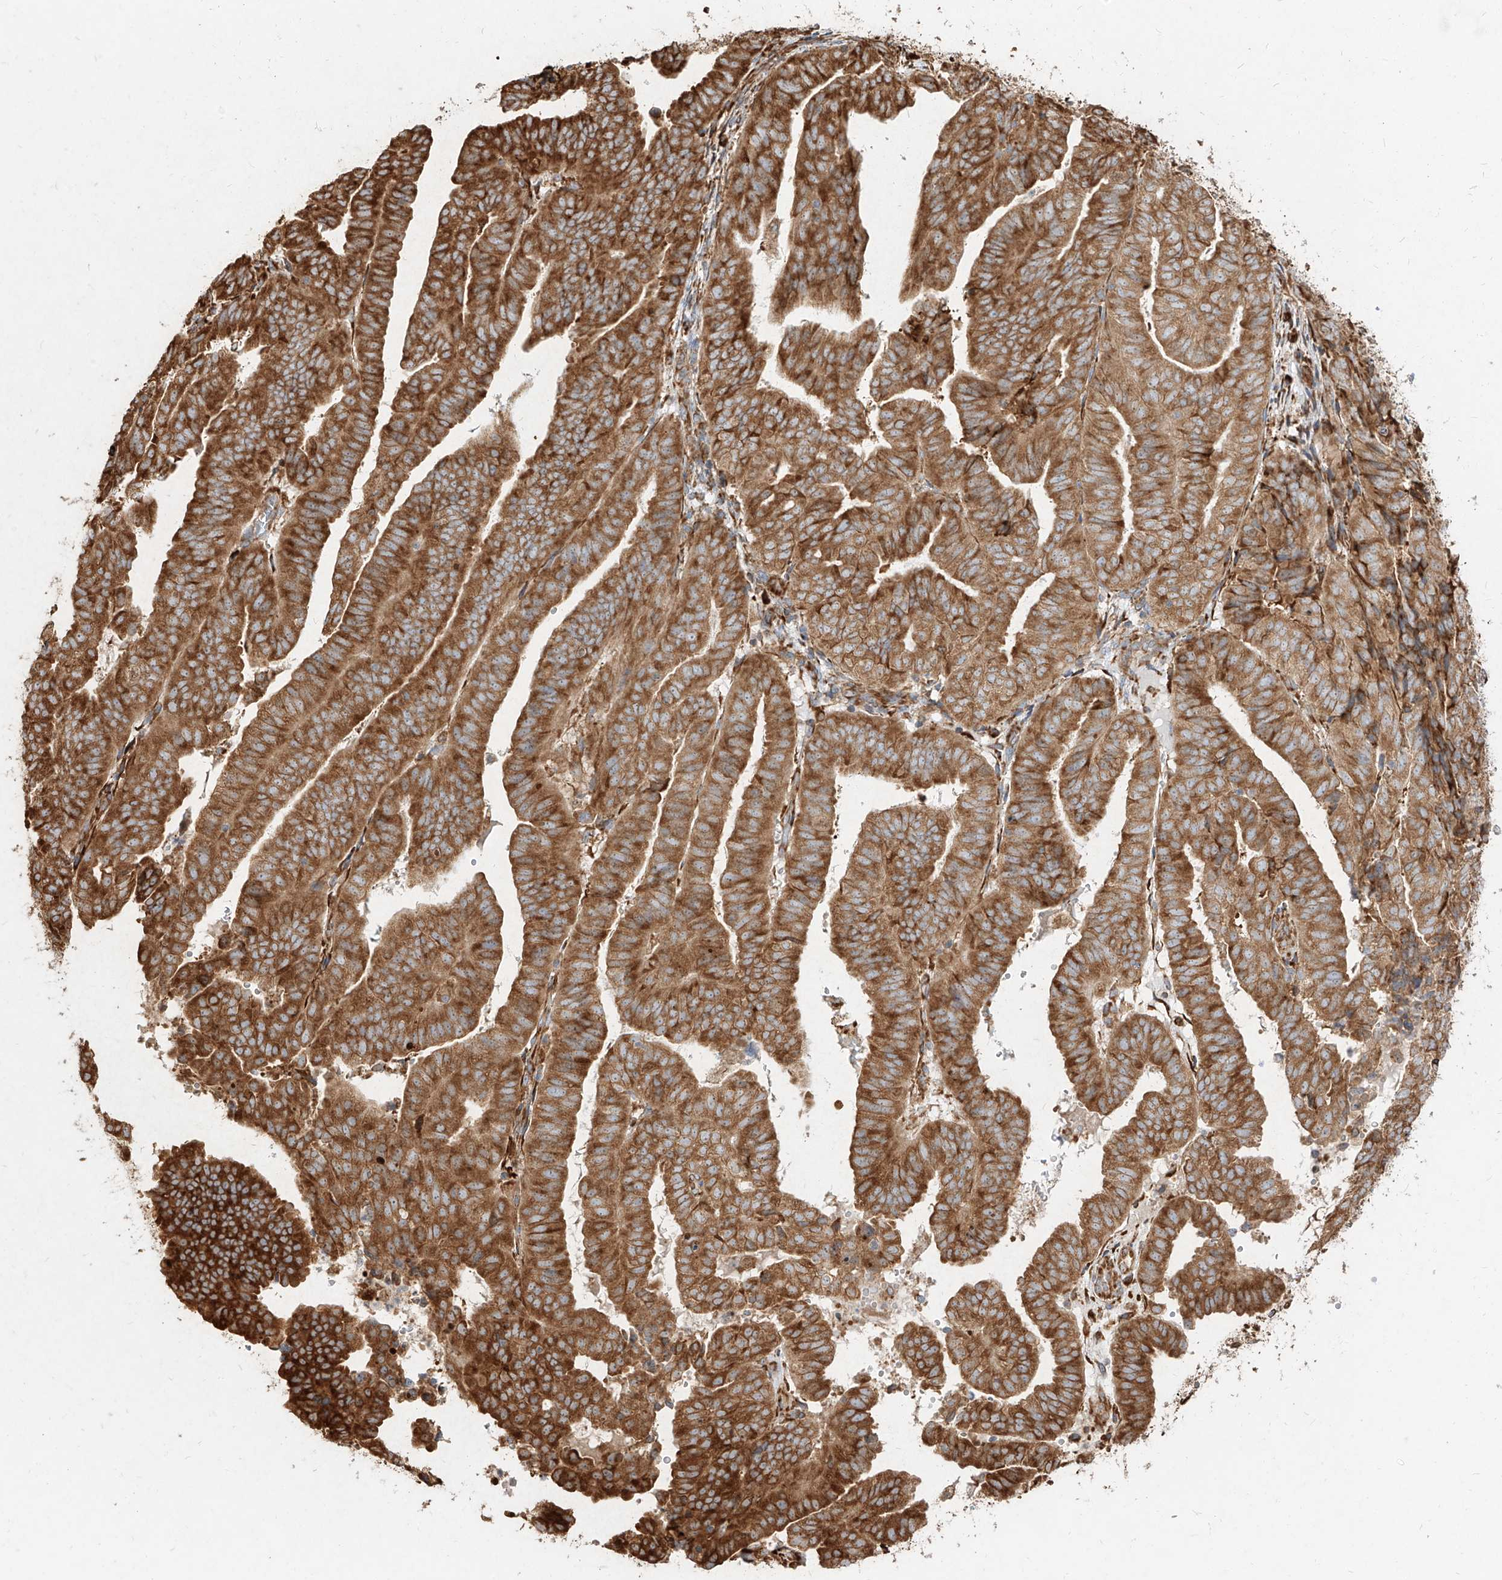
{"staining": {"intensity": "strong", "quantity": ">75%", "location": "cytoplasmic/membranous"}, "tissue": "endometrial cancer", "cell_type": "Tumor cells", "image_type": "cancer", "snomed": [{"axis": "morphology", "description": "Adenocarcinoma, NOS"}, {"axis": "topography", "description": "Uterus"}], "caption": "Endometrial cancer was stained to show a protein in brown. There is high levels of strong cytoplasmic/membranous staining in approximately >75% of tumor cells. The staining was performed using DAB, with brown indicating positive protein expression. Nuclei are stained blue with hematoxylin.", "gene": "RPS25", "patient": {"sex": "female", "age": 77}}